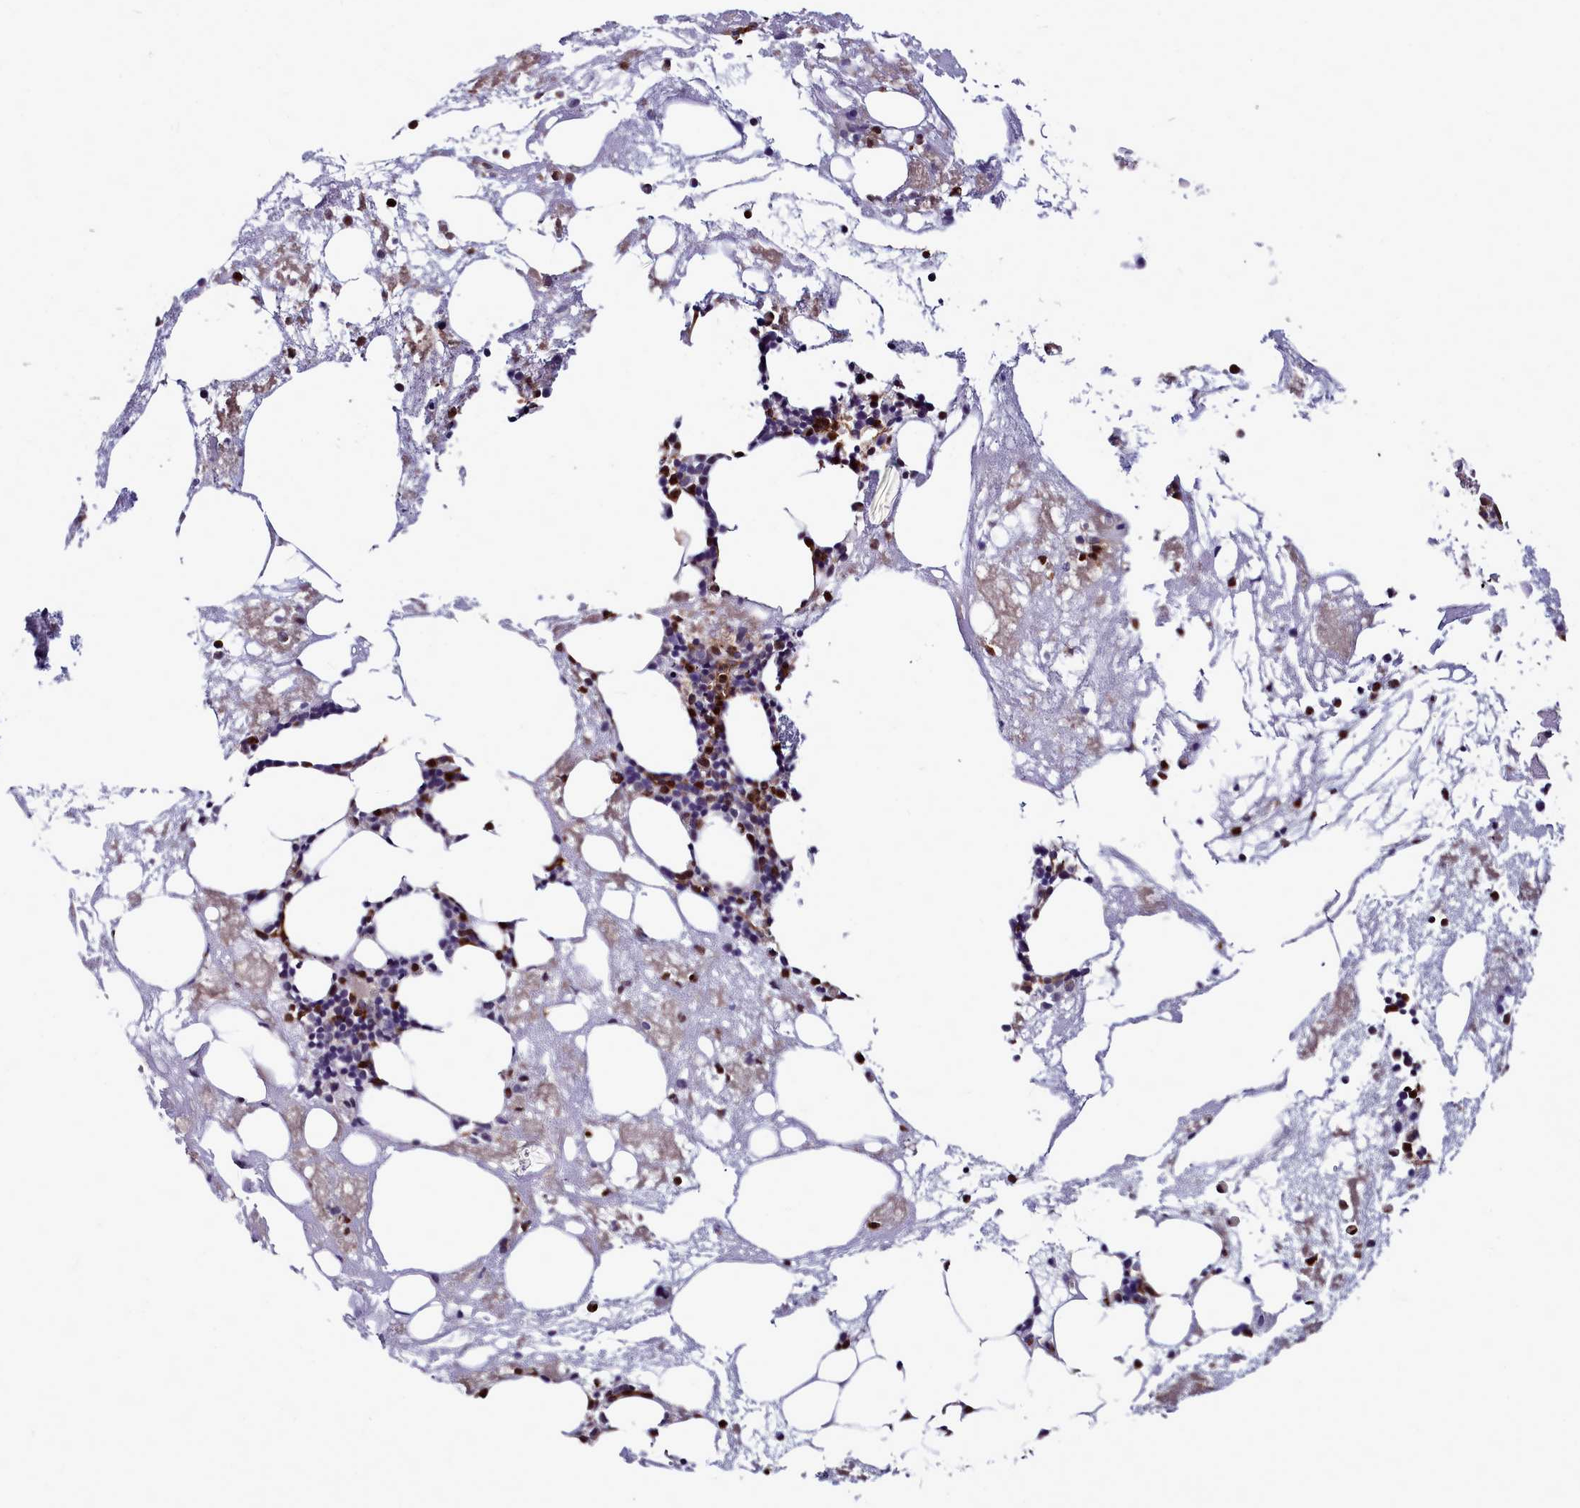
{"staining": {"intensity": "moderate", "quantity": "<25%", "location": "cytoplasmic/membranous"}, "tissue": "bone marrow", "cell_type": "Hematopoietic cells", "image_type": "normal", "snomed": [{"axis": "morphology", "description": "Normal tissue, NOS"}, {"axis": "topography", "description": "Bone marrow"}], "caption": "Protein staining exhibits moderate cytoplasmic/membranous positivity in approximately <25% of hematopoietic cells in normal bone marrow. The protein of interest is stained brown, and the nuclei are stained in blue (DAB (3,3'-diaminobenzidine) IHC with brightfield microscopy, high magnification).", "gene": "BCAR1", "patient": {"sex": "male", "age": 78}}